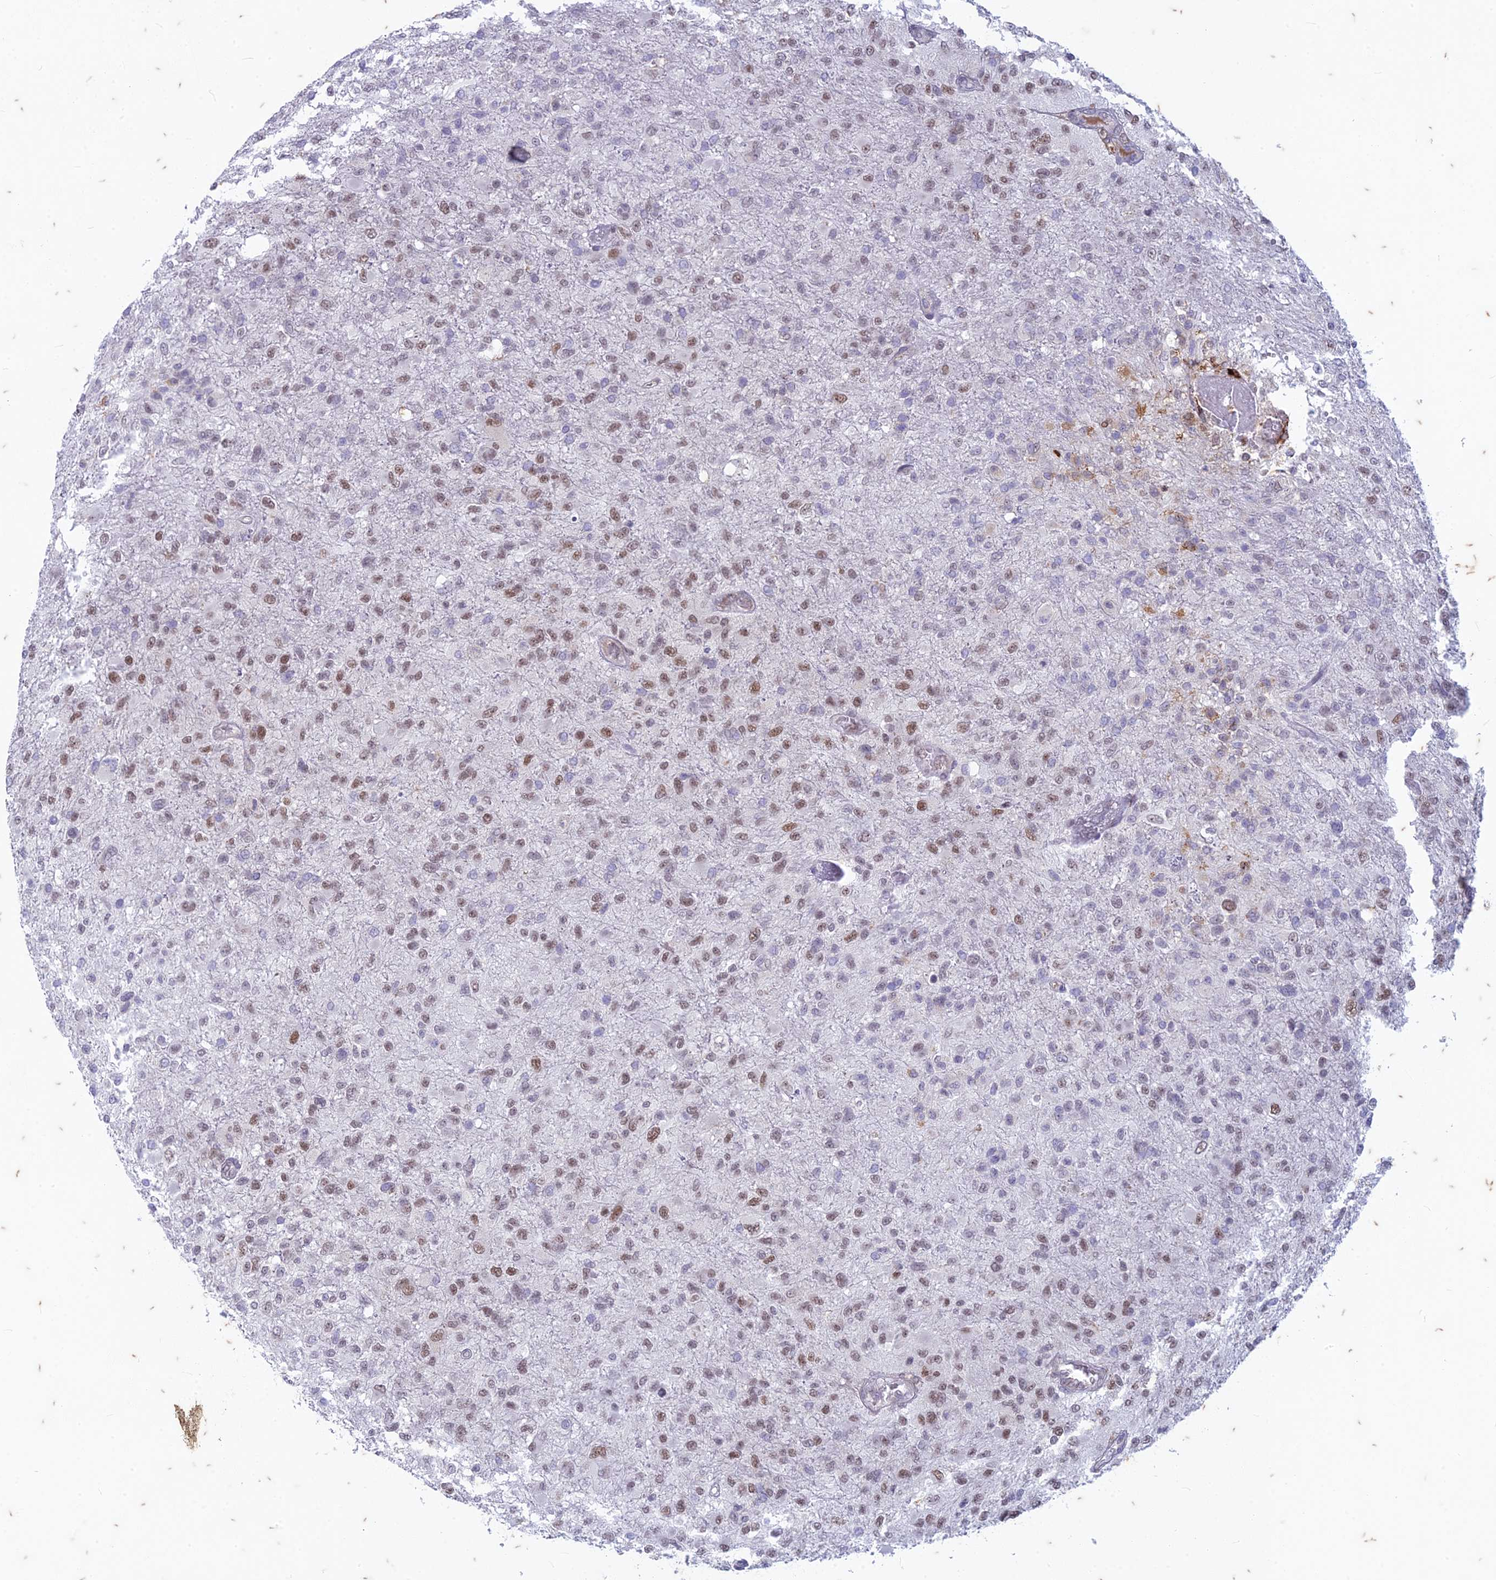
{"staining": {"intensity": "moderate", "quantity": "25%-75%", "location": "nuclear"}, "tissue": "glioma", "cell_type": "Tumor cells", "image_type": "cancer", "snomed": [{"axis": "morphology", "description": "Glioma, malignant, High grade"}, {"axis": "topography", "description": "Brain"}], "caption": "Immunohistochemical staining of human glioma demonstrates medium levels of moderate nuclear positivity in approximately 25%-75% of tumor cells. (brown staining indicates protein expression, while blue staining denotes nuclei).", "gene": "PABPN1L", "patient": {"sex": "female", "age": 74}}